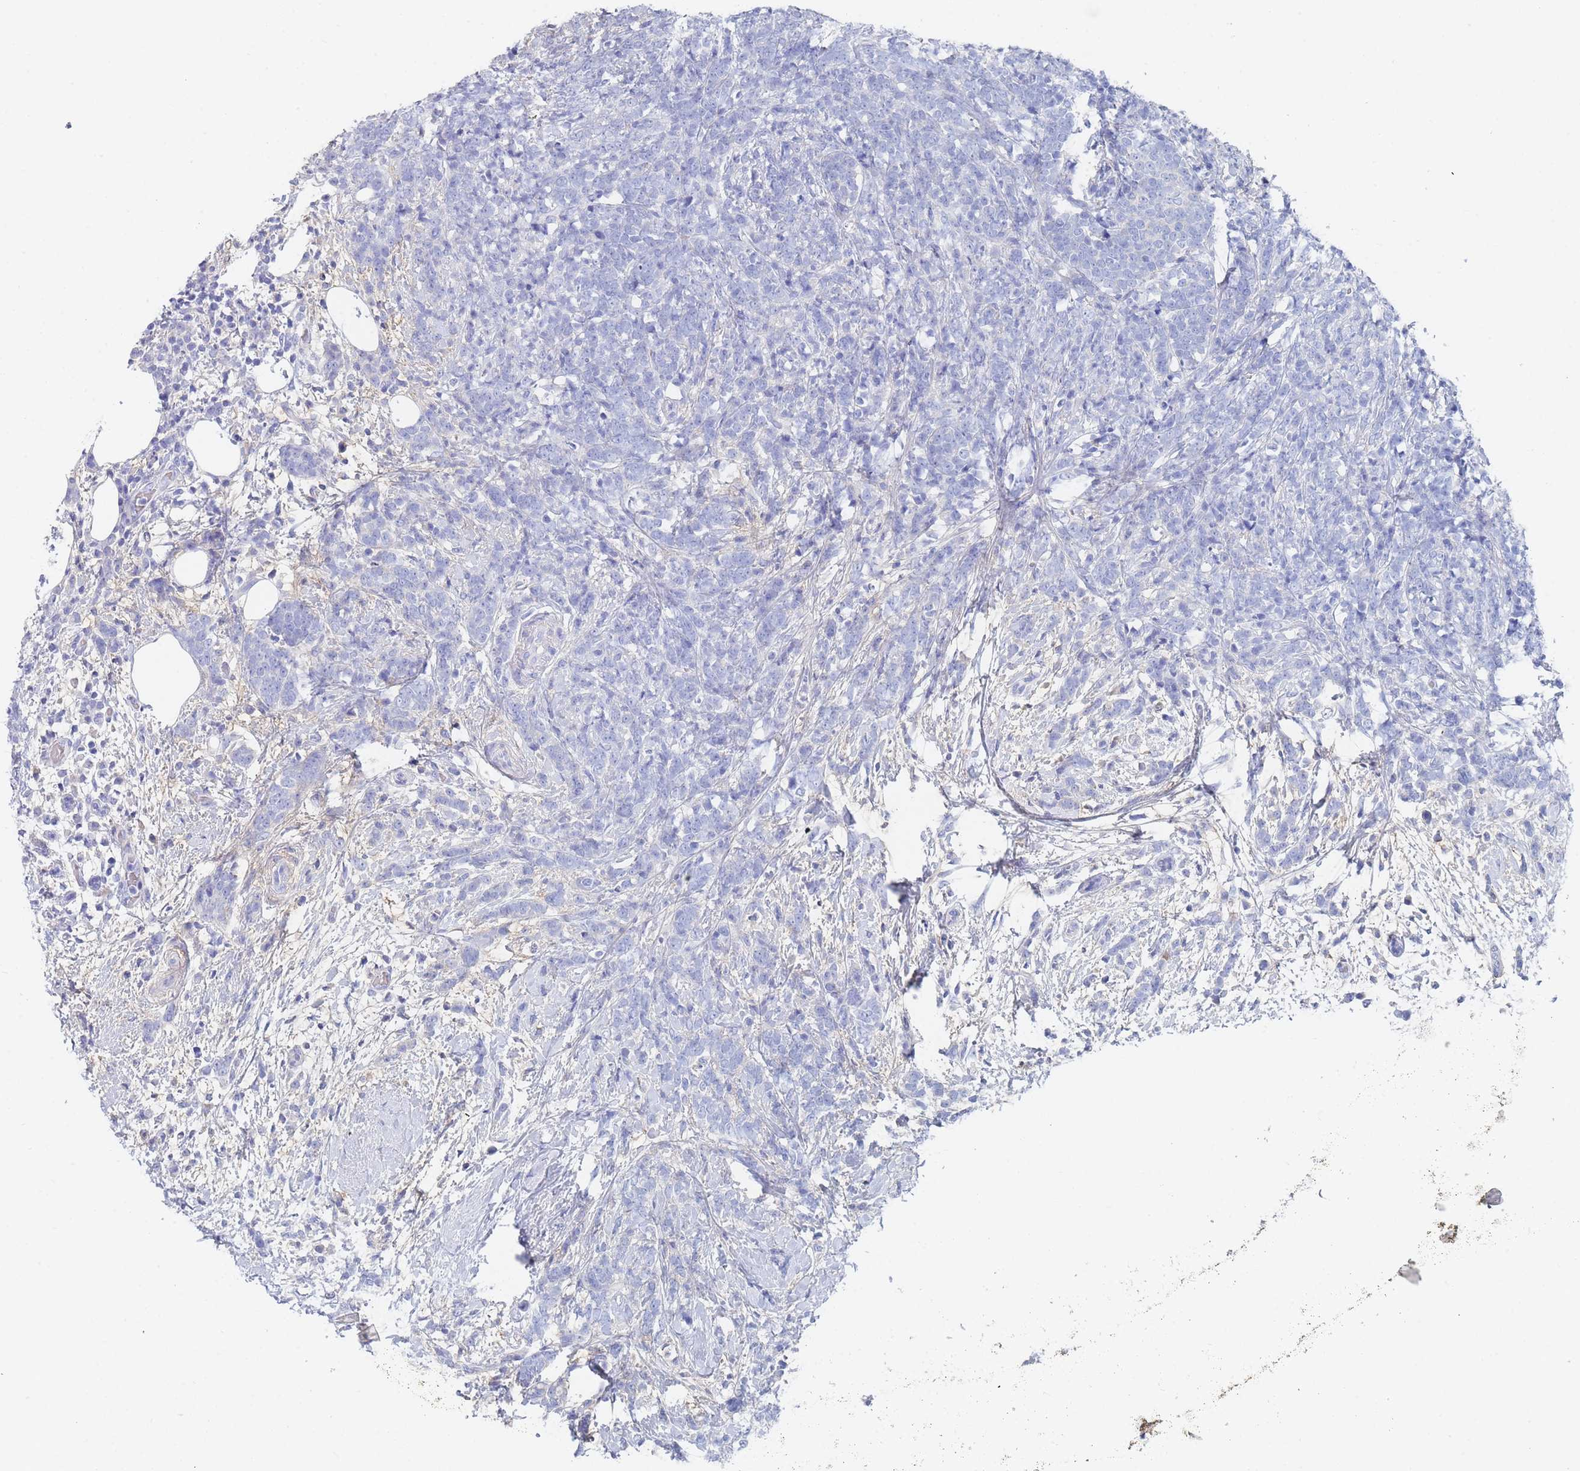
{"staining": {"intensity": "negative", "quantity": "none", "location": "none"}, "tissue": "breast cancer", "cell_type": "Tumor cells", "image_type": "cancer", "snomed": [{"axis": "morphology", "description": "Lobular carcinoma"}, {"axis": "topography", "description": "Breast"}], "caption": "Tumor cells show no significant expression in breast cancer (lobular carcinoma). Nuclei are stained in blue.", "gene": "SLC25A35", "patient": {"sex": "female", "age": 58}}